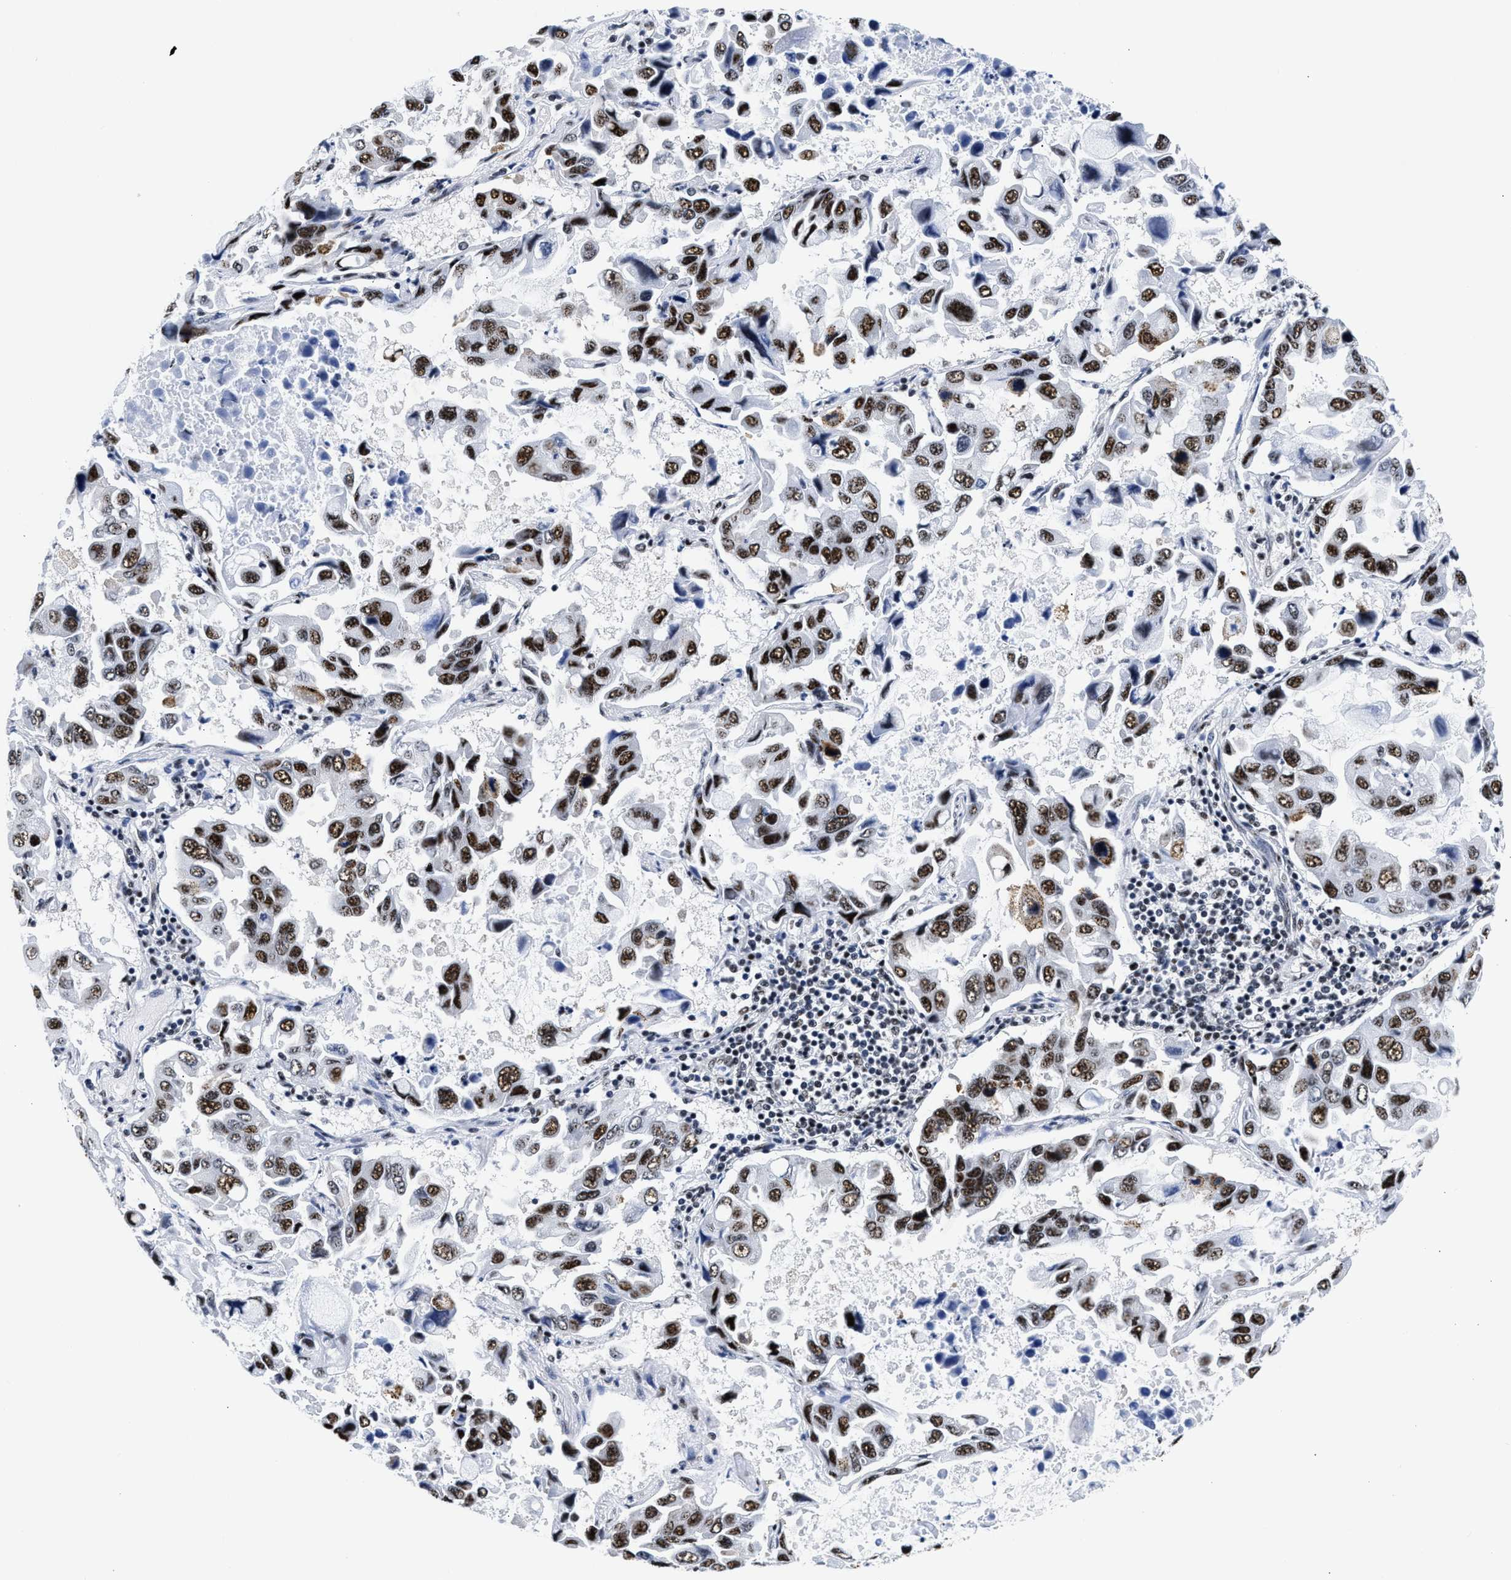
{"staining": {"intensity": "strong", "quantity": ">75%", "location": "nuclear"}, "tissue": "lung cancer", "cell_type": "Tumor cells", "image_type": "cancer", "snomed": [{"axis": "morphology", "description": "Adenocarcinoma, NOS"}, {"axis": "topography", "description": "Lung"}], "caption": "Lung adenocarcinoma tissue shows strong nuclear expression in about >75% of tumor cells", "gene": "RBM8A", "patient": {"sex": "male", "age": 64}}